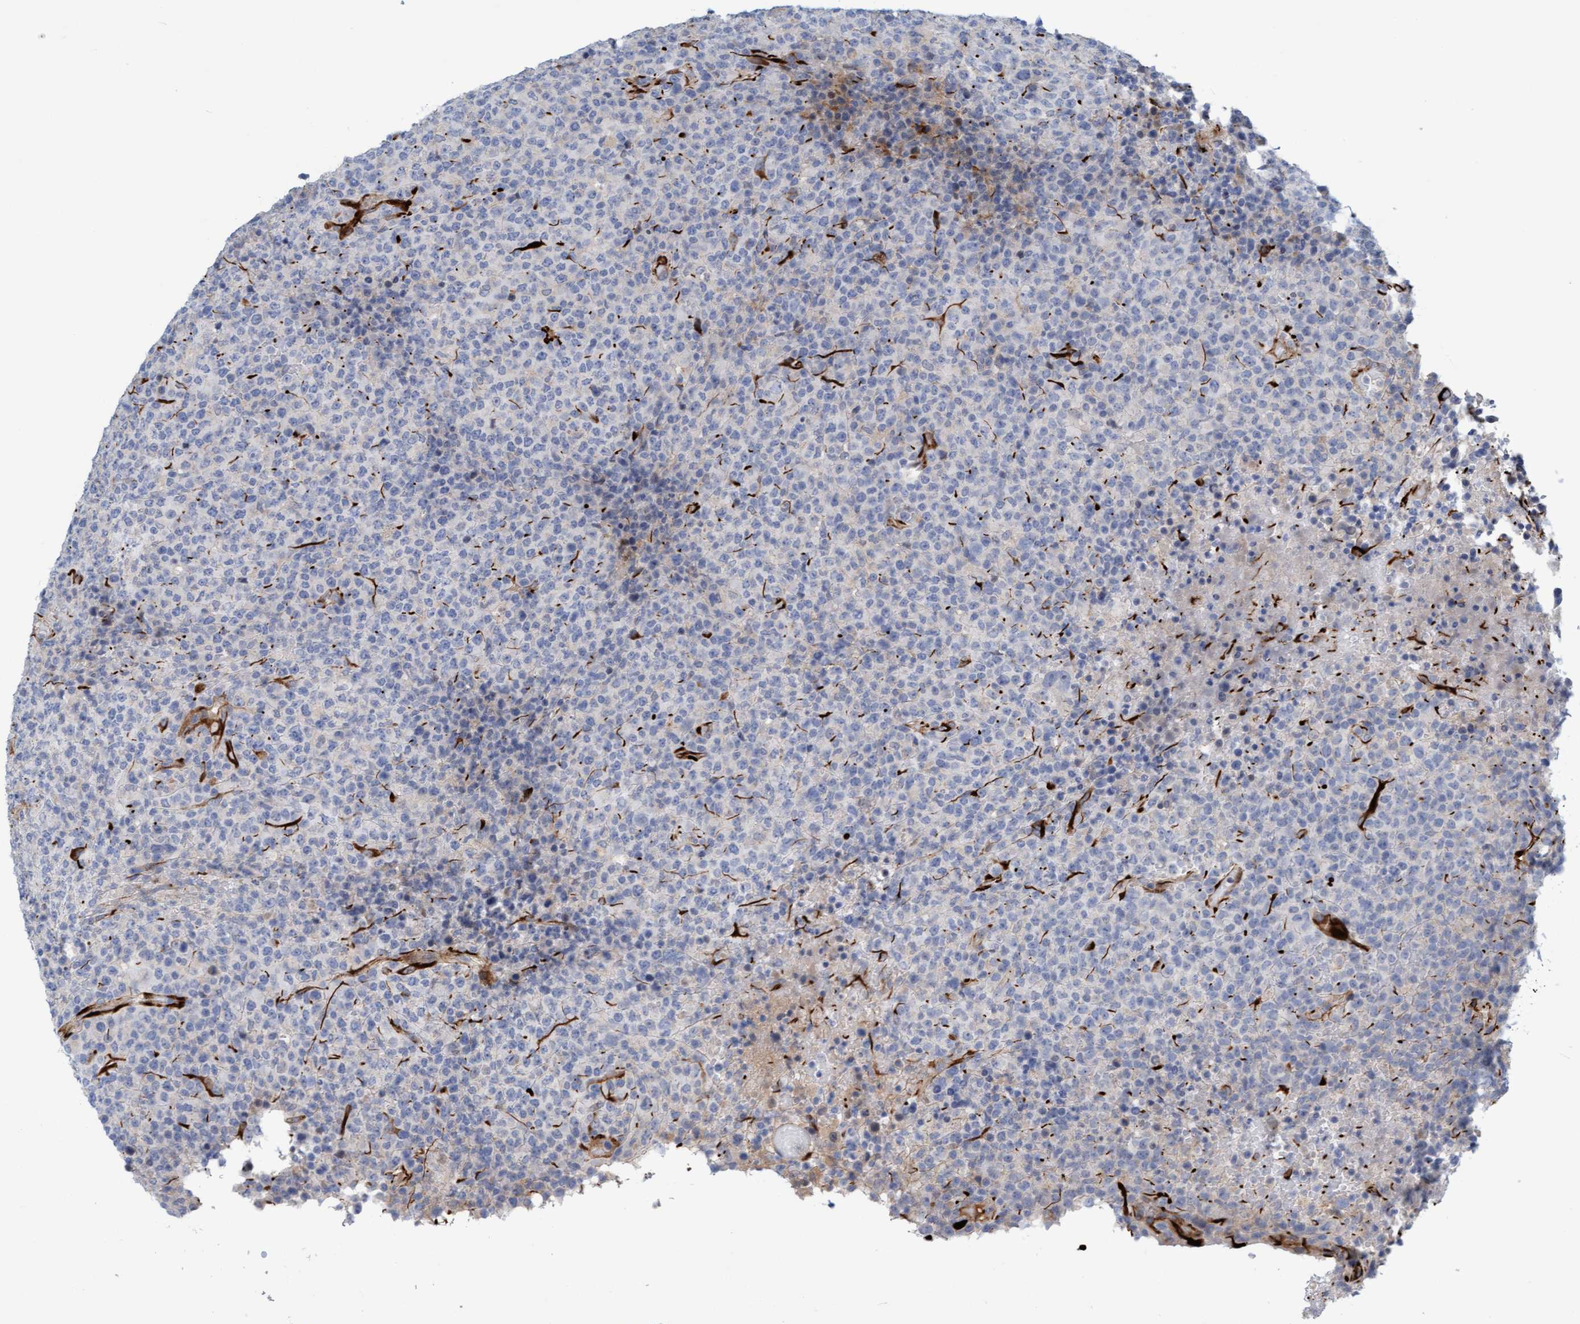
{"staining": {"intensity": "negative", "quantity": "none", "location": "none"}, "tissue": "lymphoma", "cell_type": "Tumor cells", "image_type": "cancer", "snomed": [{"axis": "morphology", "description": "Malignant lymphoma, non-Hodgkin's type, High grade"}, {"axis": "topography", "description": "Lymph node"}], "caption": "Tumor cells show no significant staining in lymphoma. The staining was performed using DAB to visualize the protein expression in brown, while the nuclei were stained in blue with hematoxylin (Magnification: 20x).", "gene": "POLG2", "patient": {"sex": "male", "age": 13}}